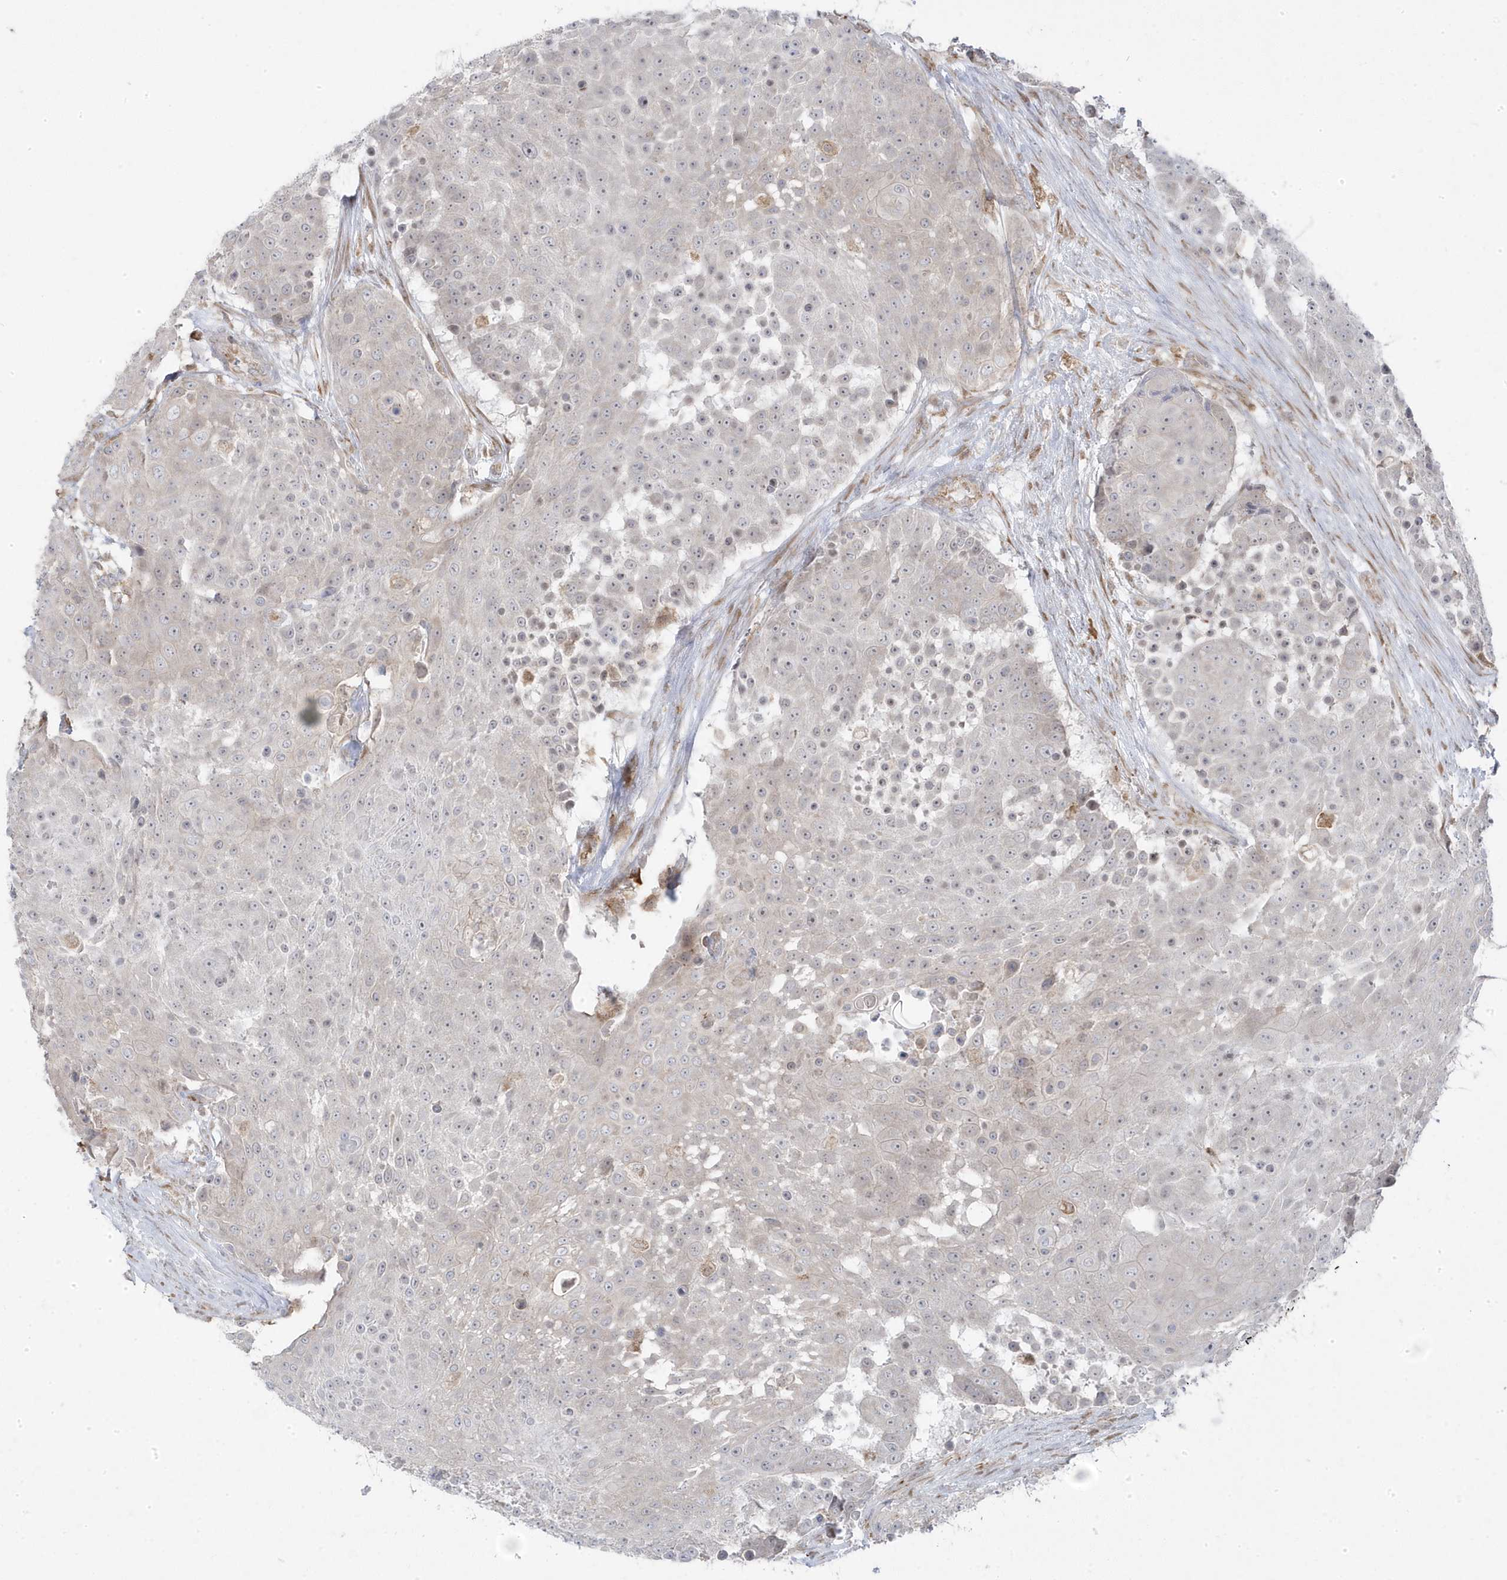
{"staining": {"intensity": "negative", "quantity": "none", "location": "none"}, "tissue": "urothelial cancer", "cell_type": "Tumor cells", "image_type": "cancer", "snomed": [{"axis": "morphology", "description": "Urothelial carcinoma, High grade"}, {"axis": "topography", "description": "Urinary bladder"}], "caption": "Human urothelial cancer stained for a protein using immunohistochemistry (IHC) displays no staining in tumor cells.", "gene": "ZNF654", "patient": {"sex": "female", "age": 63}}